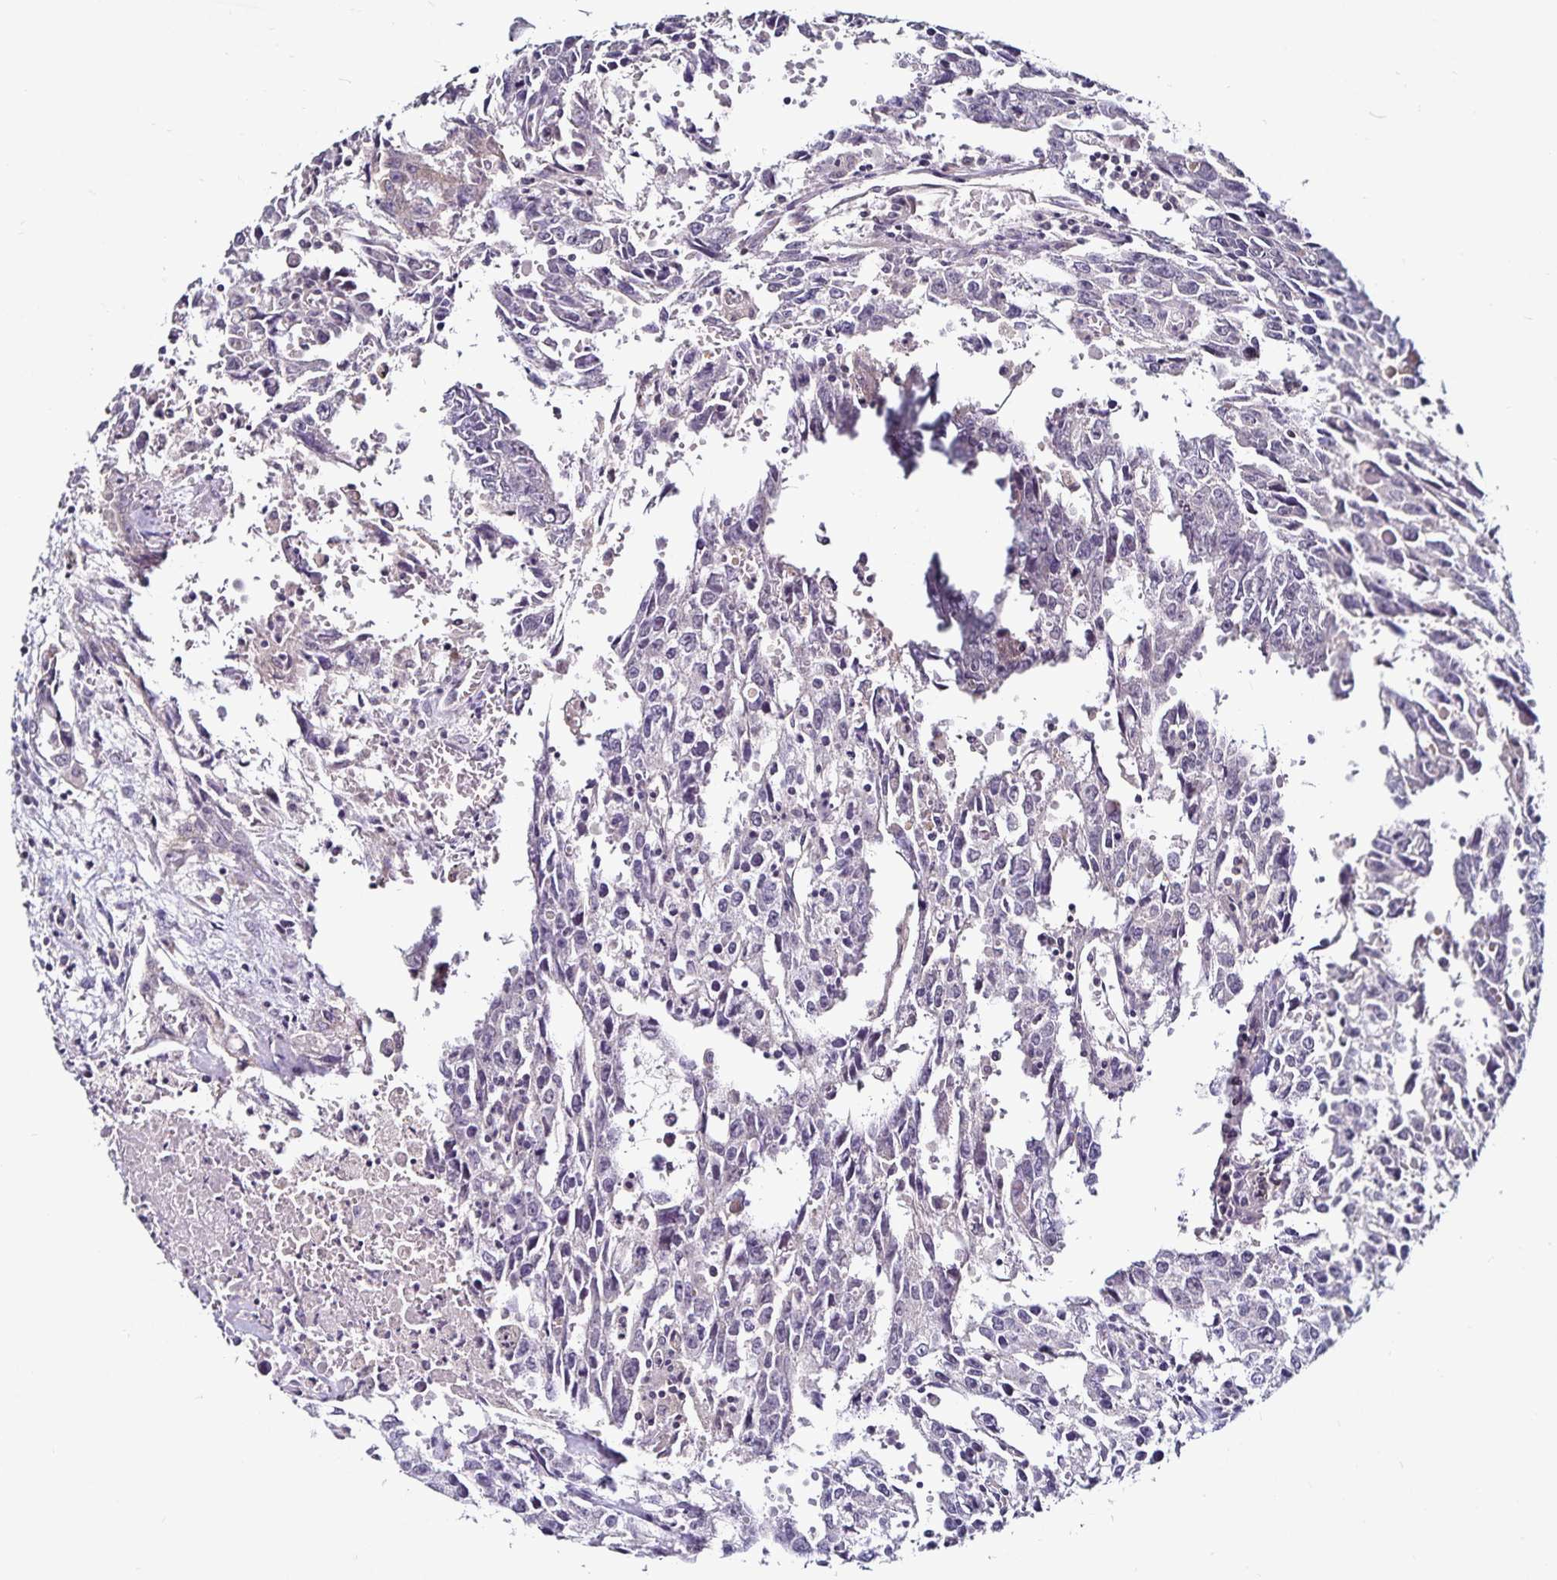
{"staining": {"intensity": "negative", "quantity": "none", "location": "none"}, "tissue": "testis cancer", "cell_type": "Tumor cells", "image_type": "cancer", "snomed": [{"axis": "morphology", "description": "Carcinoma, Embryonal, NOS"}, {"axis": "topography", "description": "Testis"}], "caption": "Testis cancer was stained to show a protein in brown. There is no significant positivity in tumor cells. (Brightfield microscopy of DAB (3,3'-diaminobenzidine) IHC at high magnification).", "gene": "ACSL5", "patient": {"sex": "male", "age": 22}}